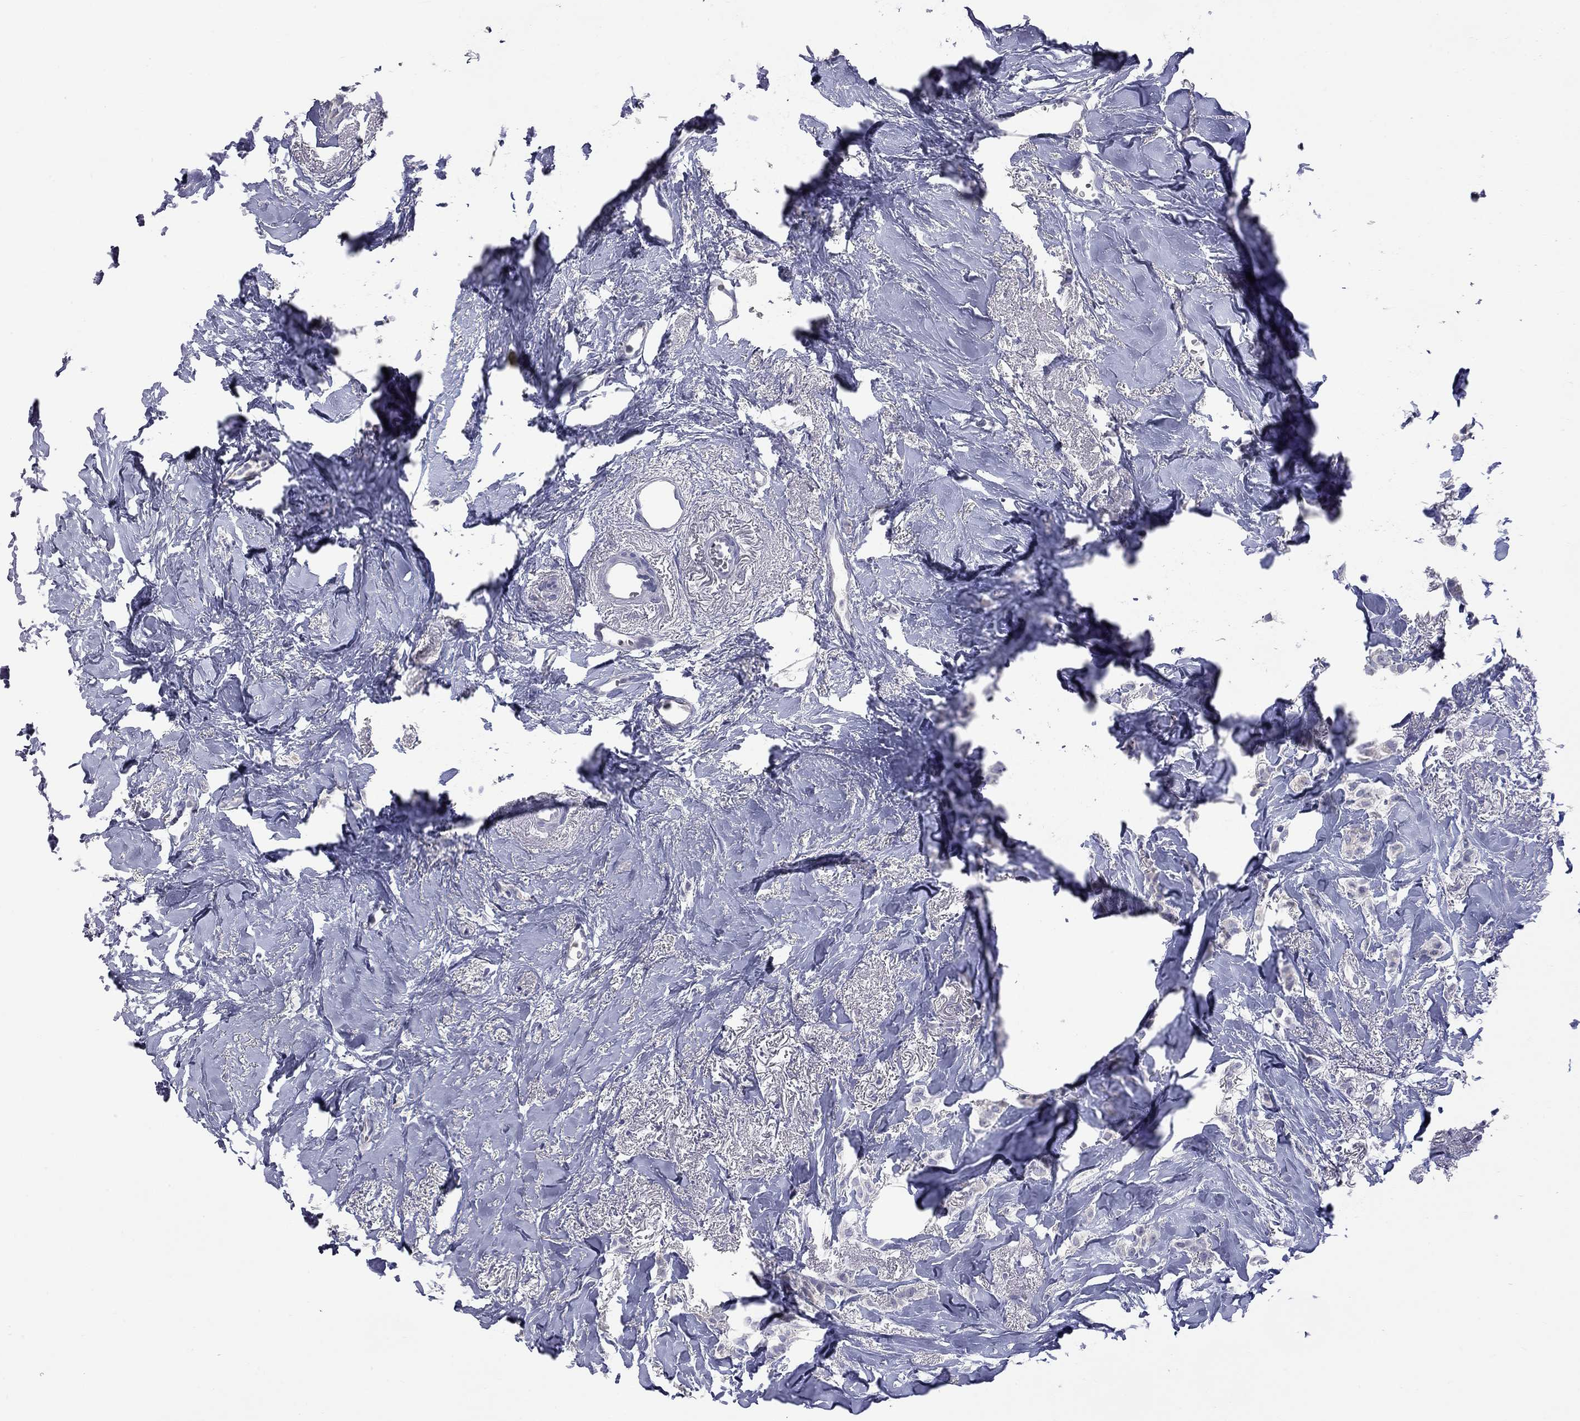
{"staining": {"intensity": "negative", "quantity": "none", "location": "none"}, "tissue": "breast cancer", "cell_type": "Tumor cells", "image_type": "cancer", "snomed": [{"axis": "morphology", "description": "Duct carcinoma"}, {"axis": "topography", "description": "Breast"}], "caption": "Immunohistochemistry micrograph of neoplastic tissue: human breast invasive ductal carcinoma stained with DAB (3,3'-diaminobenzidine) demonstrates no significant protein staining in tumor cells.", "gene": "ABCB4", "patient": {"sex": "female", "age": 85}}